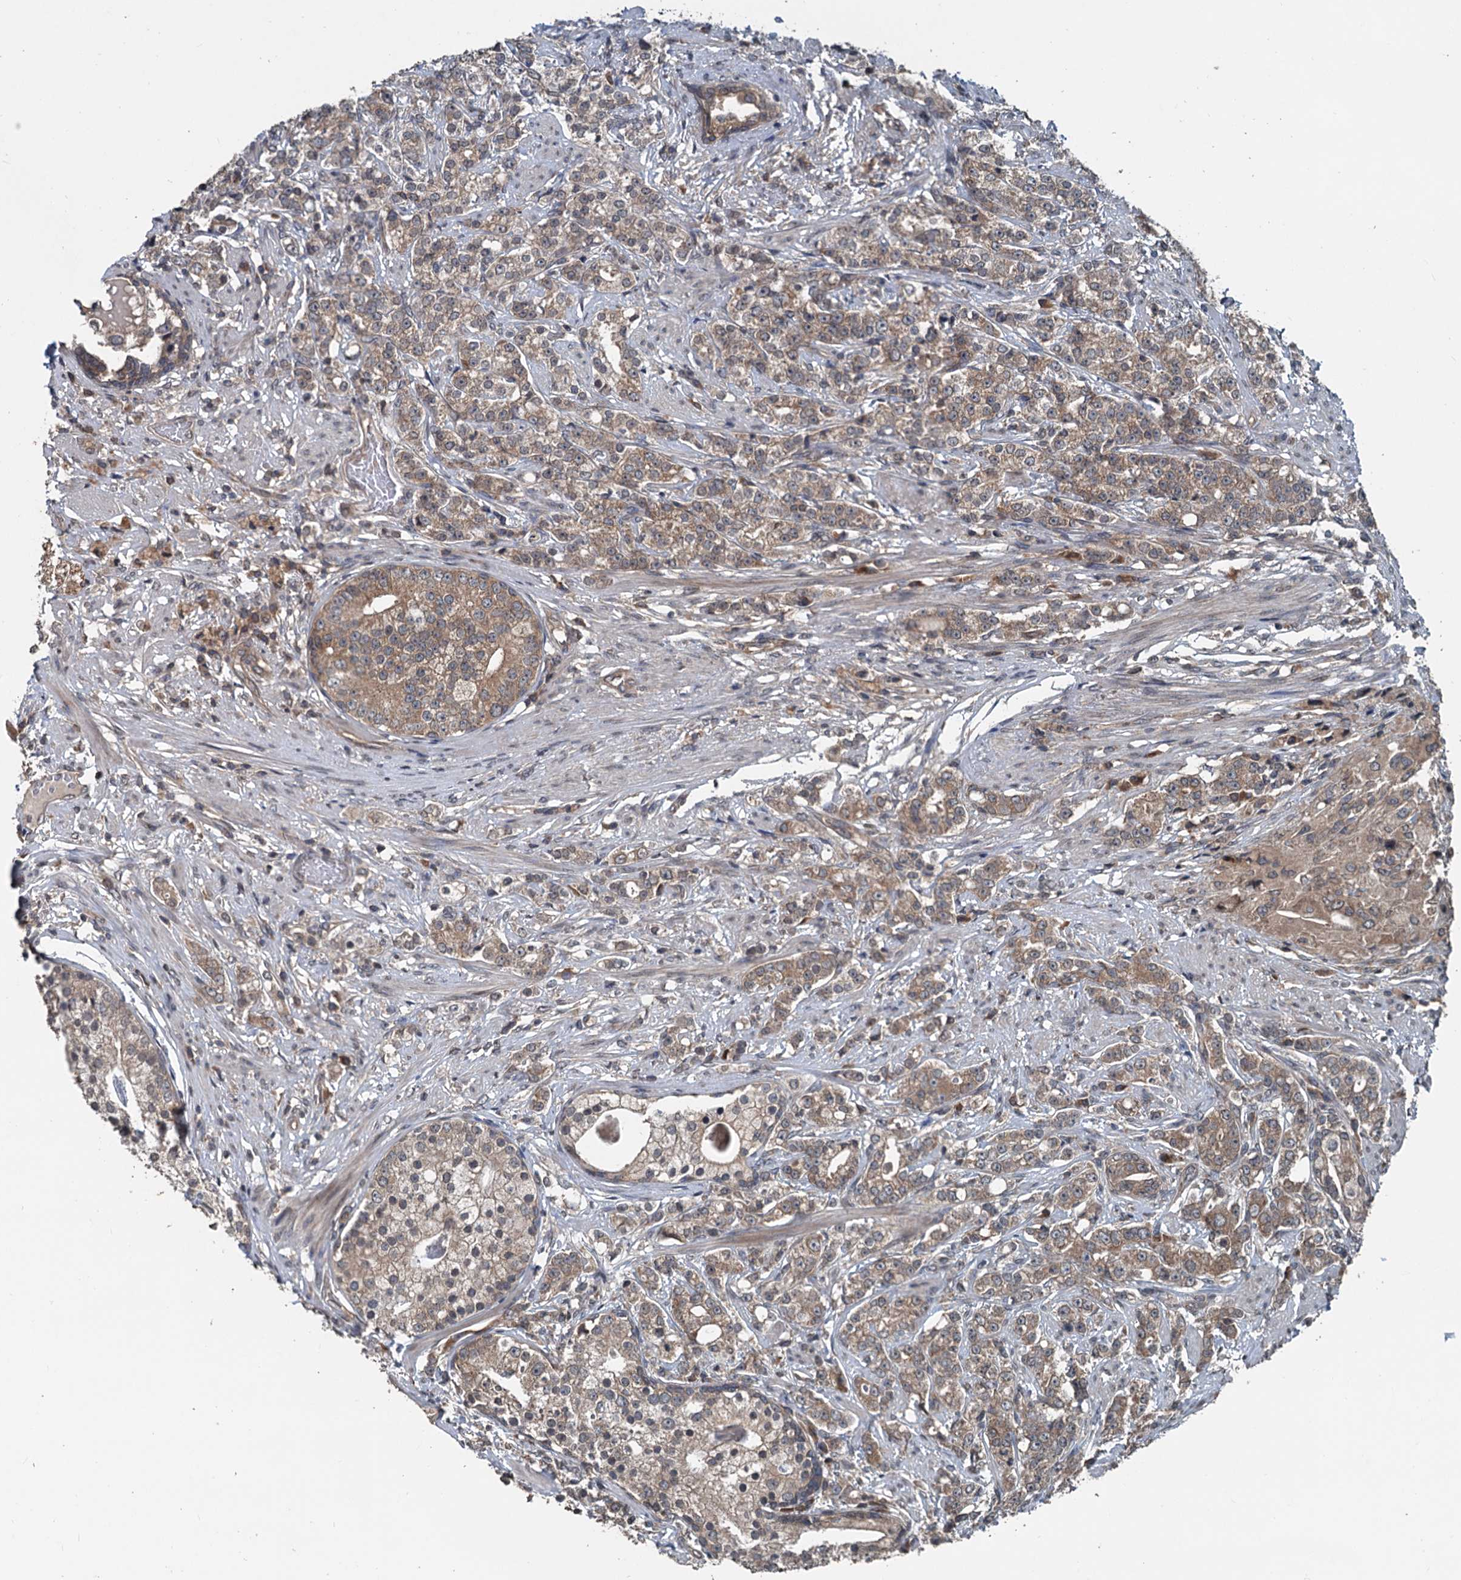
{"staining": {"intensity": "moderate", "quantity": "25%-75%", "location": "cytoplasmic/membranous"}, "tissue": "prostate cancer", "cell_type": "Tumor cells", "image_type": "cancer", "snomed": [{"axis": "morphology", "description": "Adenocarcinoma, High grade"}, {"axis": "topography", "description": "Prostate"}], "caption": "Protein expression analysis of prostate adenocarcinoma (high-grade) demonstrates moderate cytoplasmic/membranous expression in approximately 25%-75% of tumor cells. The staining was performed using DAB, with brown indicating positive protein expression. Nuclei are stained blue with hematoxylin.", "gene": "N4BP2L2", "patient": {"sex": "male", "age": 69}}